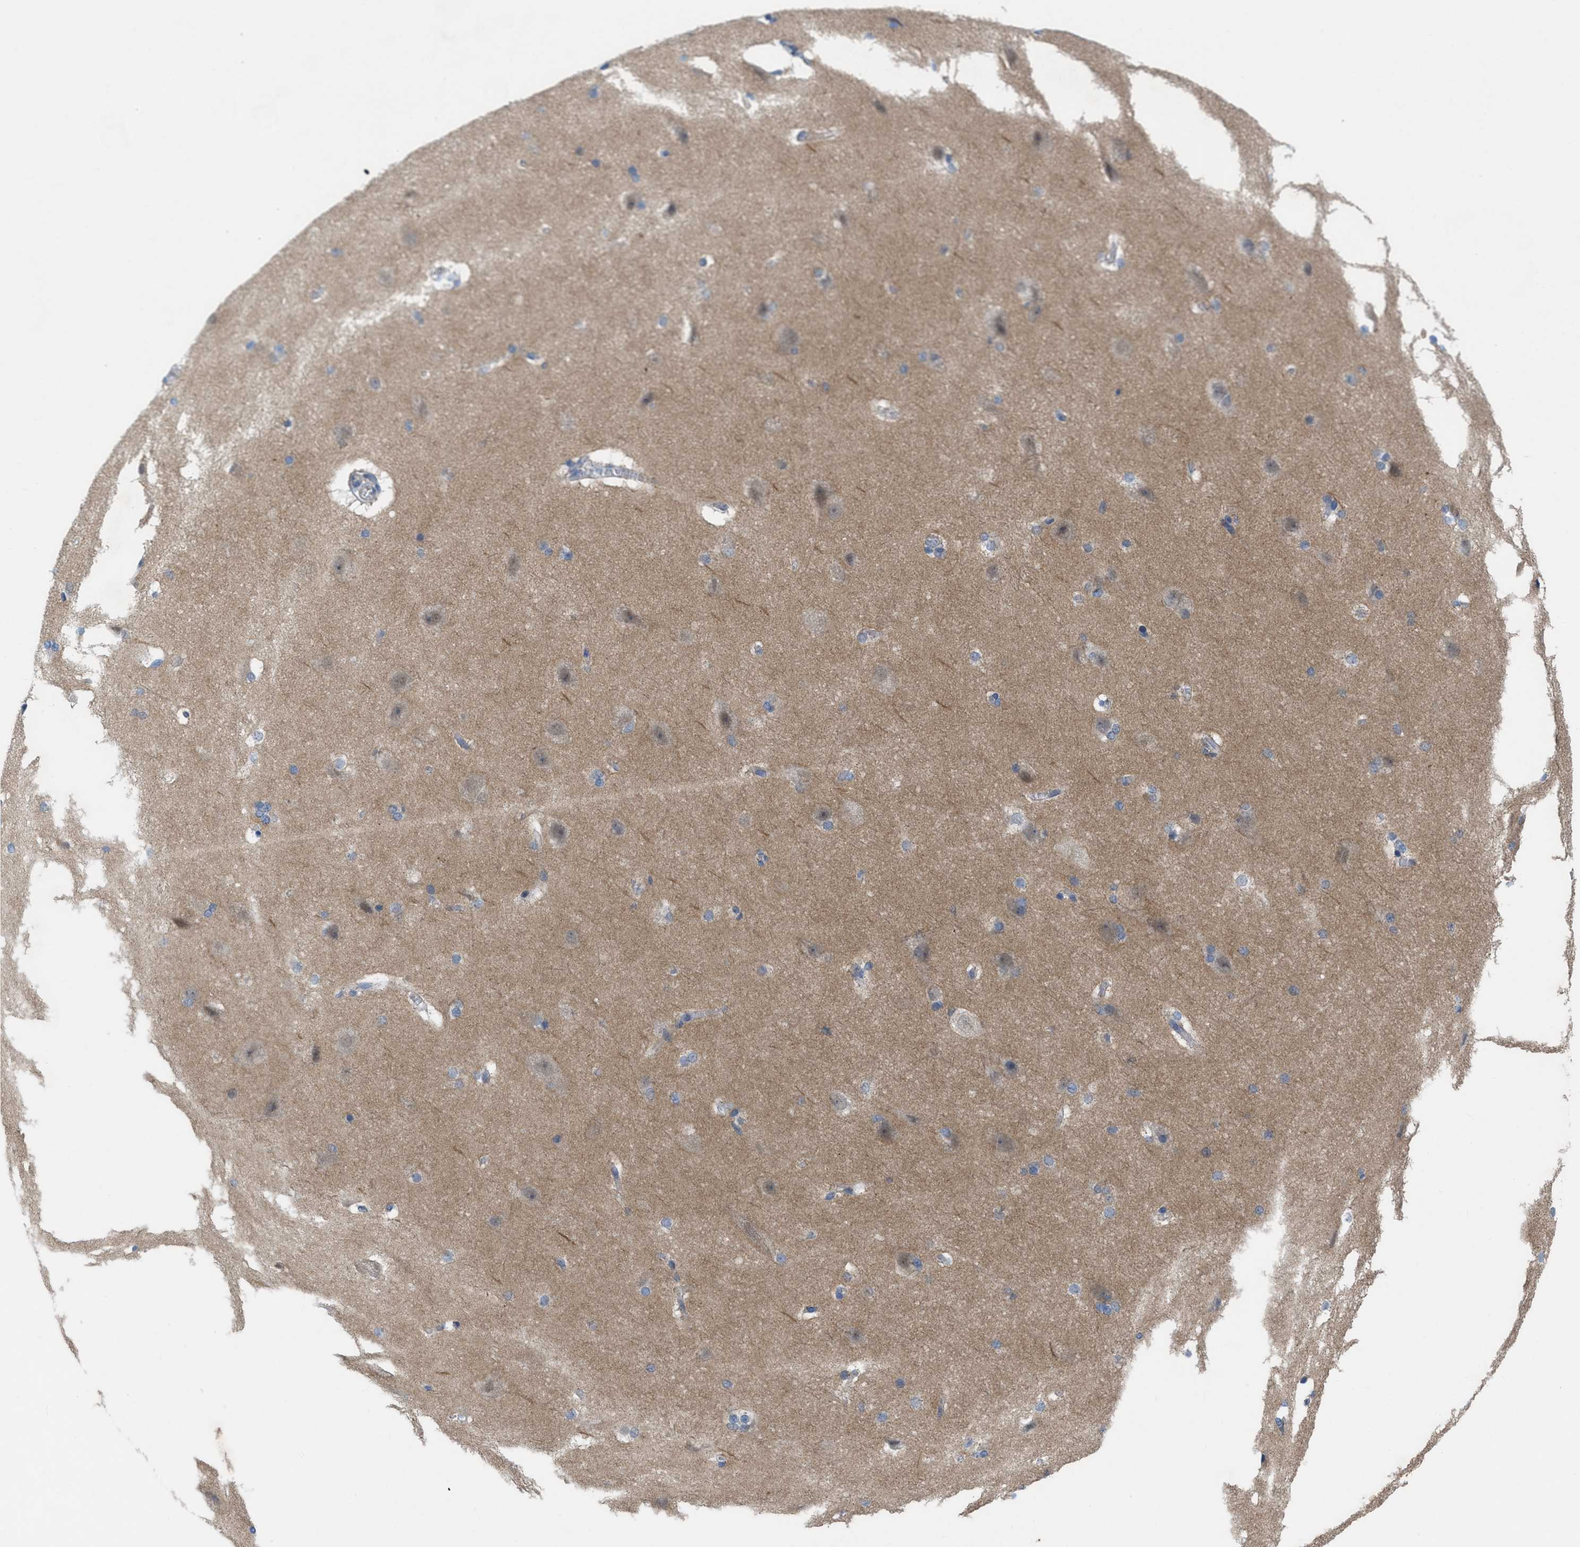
{"staining": {"intensity": "negative", "quantity": "none", "location": "none"}, "tissue": "cerebral cortex", "cell_type": "Endothelial cells", "image_type": "normal", "snomed": [{"axis": "morphology", "description": "Normal tissue, NOS"}, {"axis": "topography", "description": "Cerebral cortex"}, {"axis": "topography", "description": "Hippocampus"}], "caption": "Endothelial cells show no significant expression in unremarkable cerebral cortex. (Stains: DAB IHC with hematoxylin counter stain, Microscopy: brightfield microscopy at high magnification).", "gene": "NDEL1", "patient": {"sex": "female", "age": 19}}